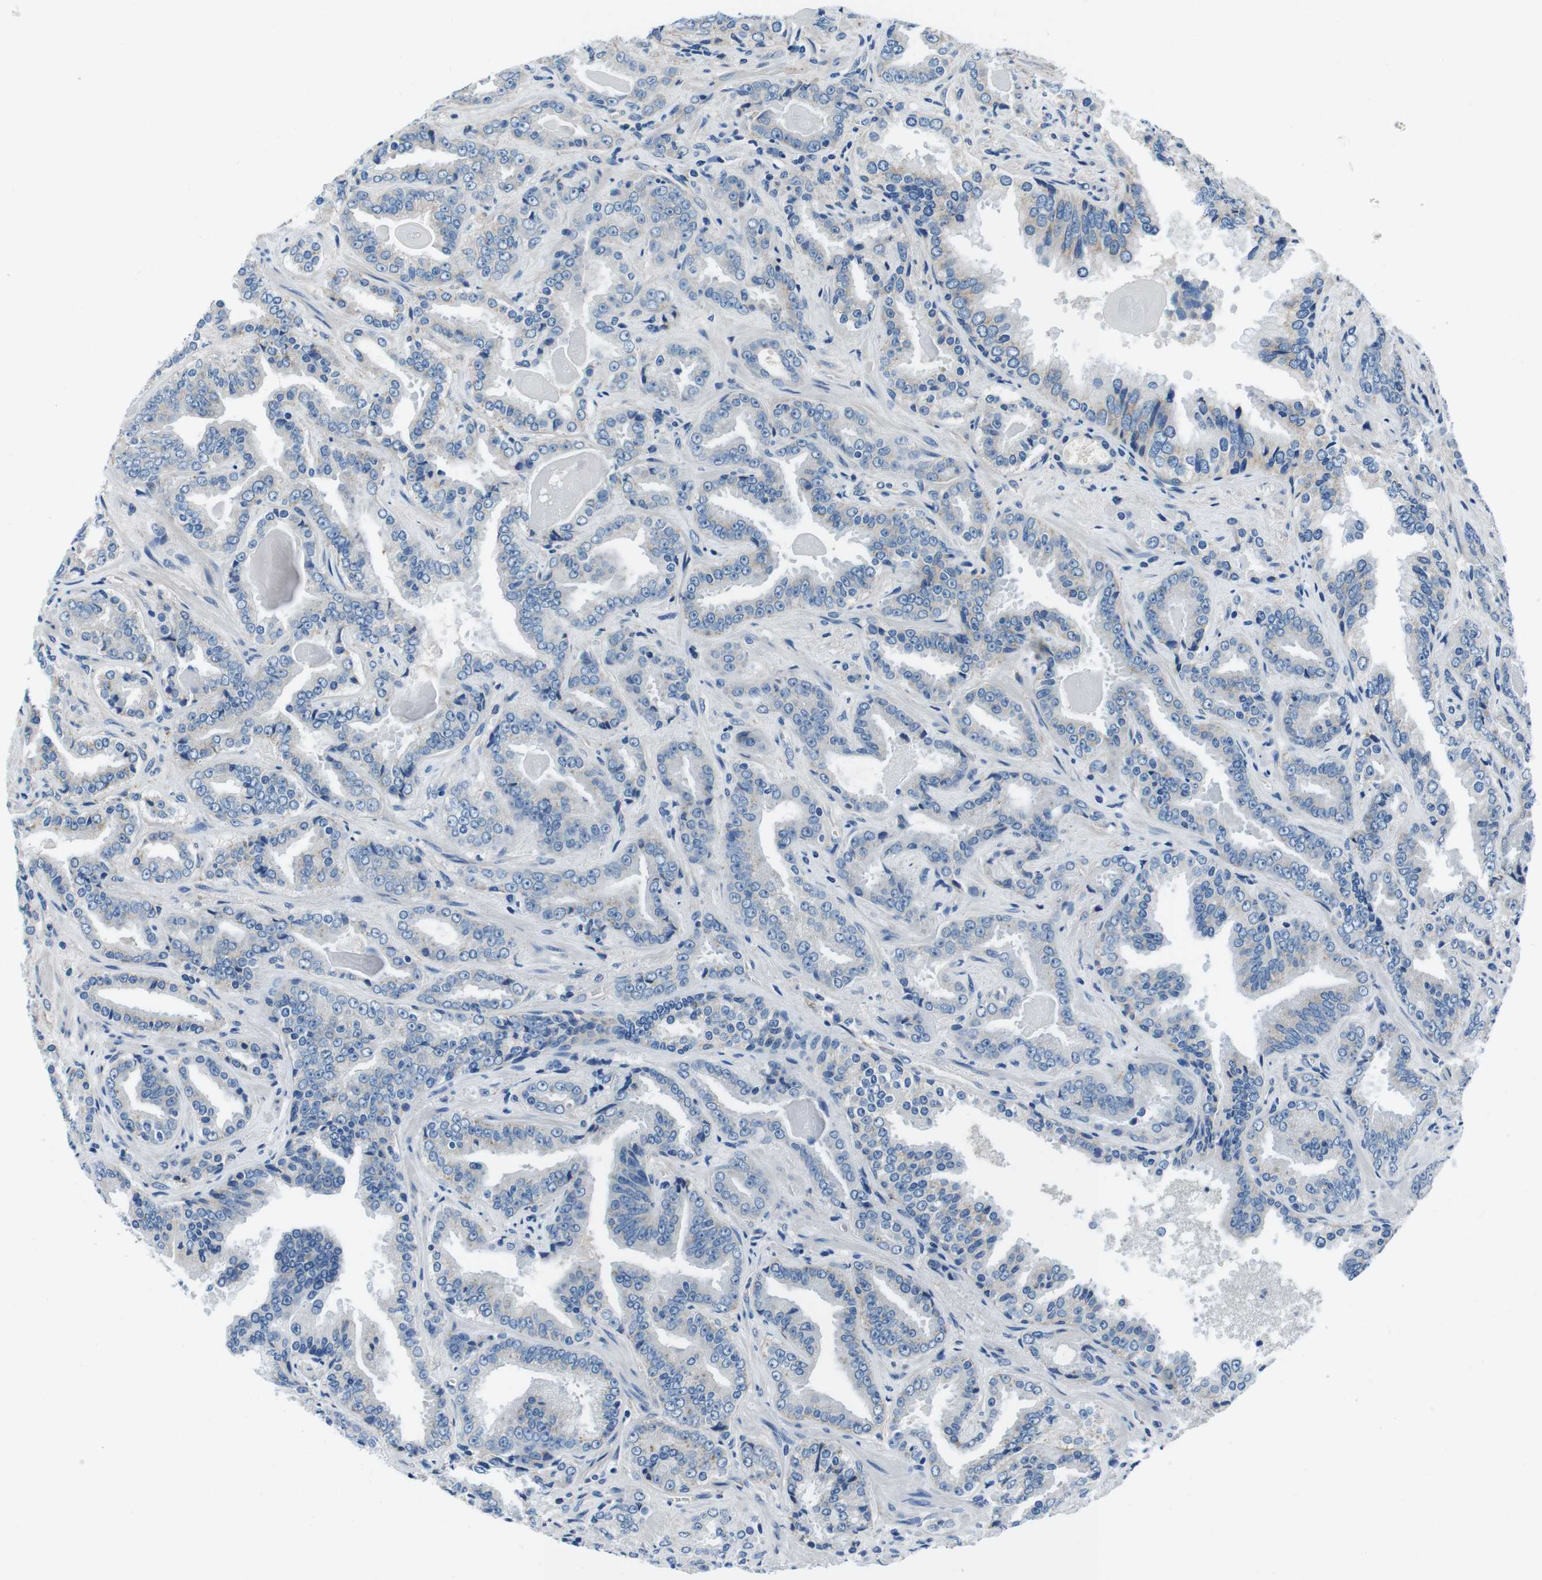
{"staining": {"intensity": "negative", "quantity": "none", "location": "none"}, "tissue": "prostate cancer", "cell_type": "Tumor cells", "image_type": "cancer", "snomed": [{"axis": "morphology", "description": "Adenocarcinoma, Low grade"}, {"axis": "topography", "description": "Prostate"}], "caption": "Immunohistochemistry (IHC) micrograph of human adenocarcinoma (low-grade) (prostate) stained for a protein (brown), which reveals no staining in tumor cells.", "gene": "CASQ1", "patient": {"sex": "male", "age": 60}}